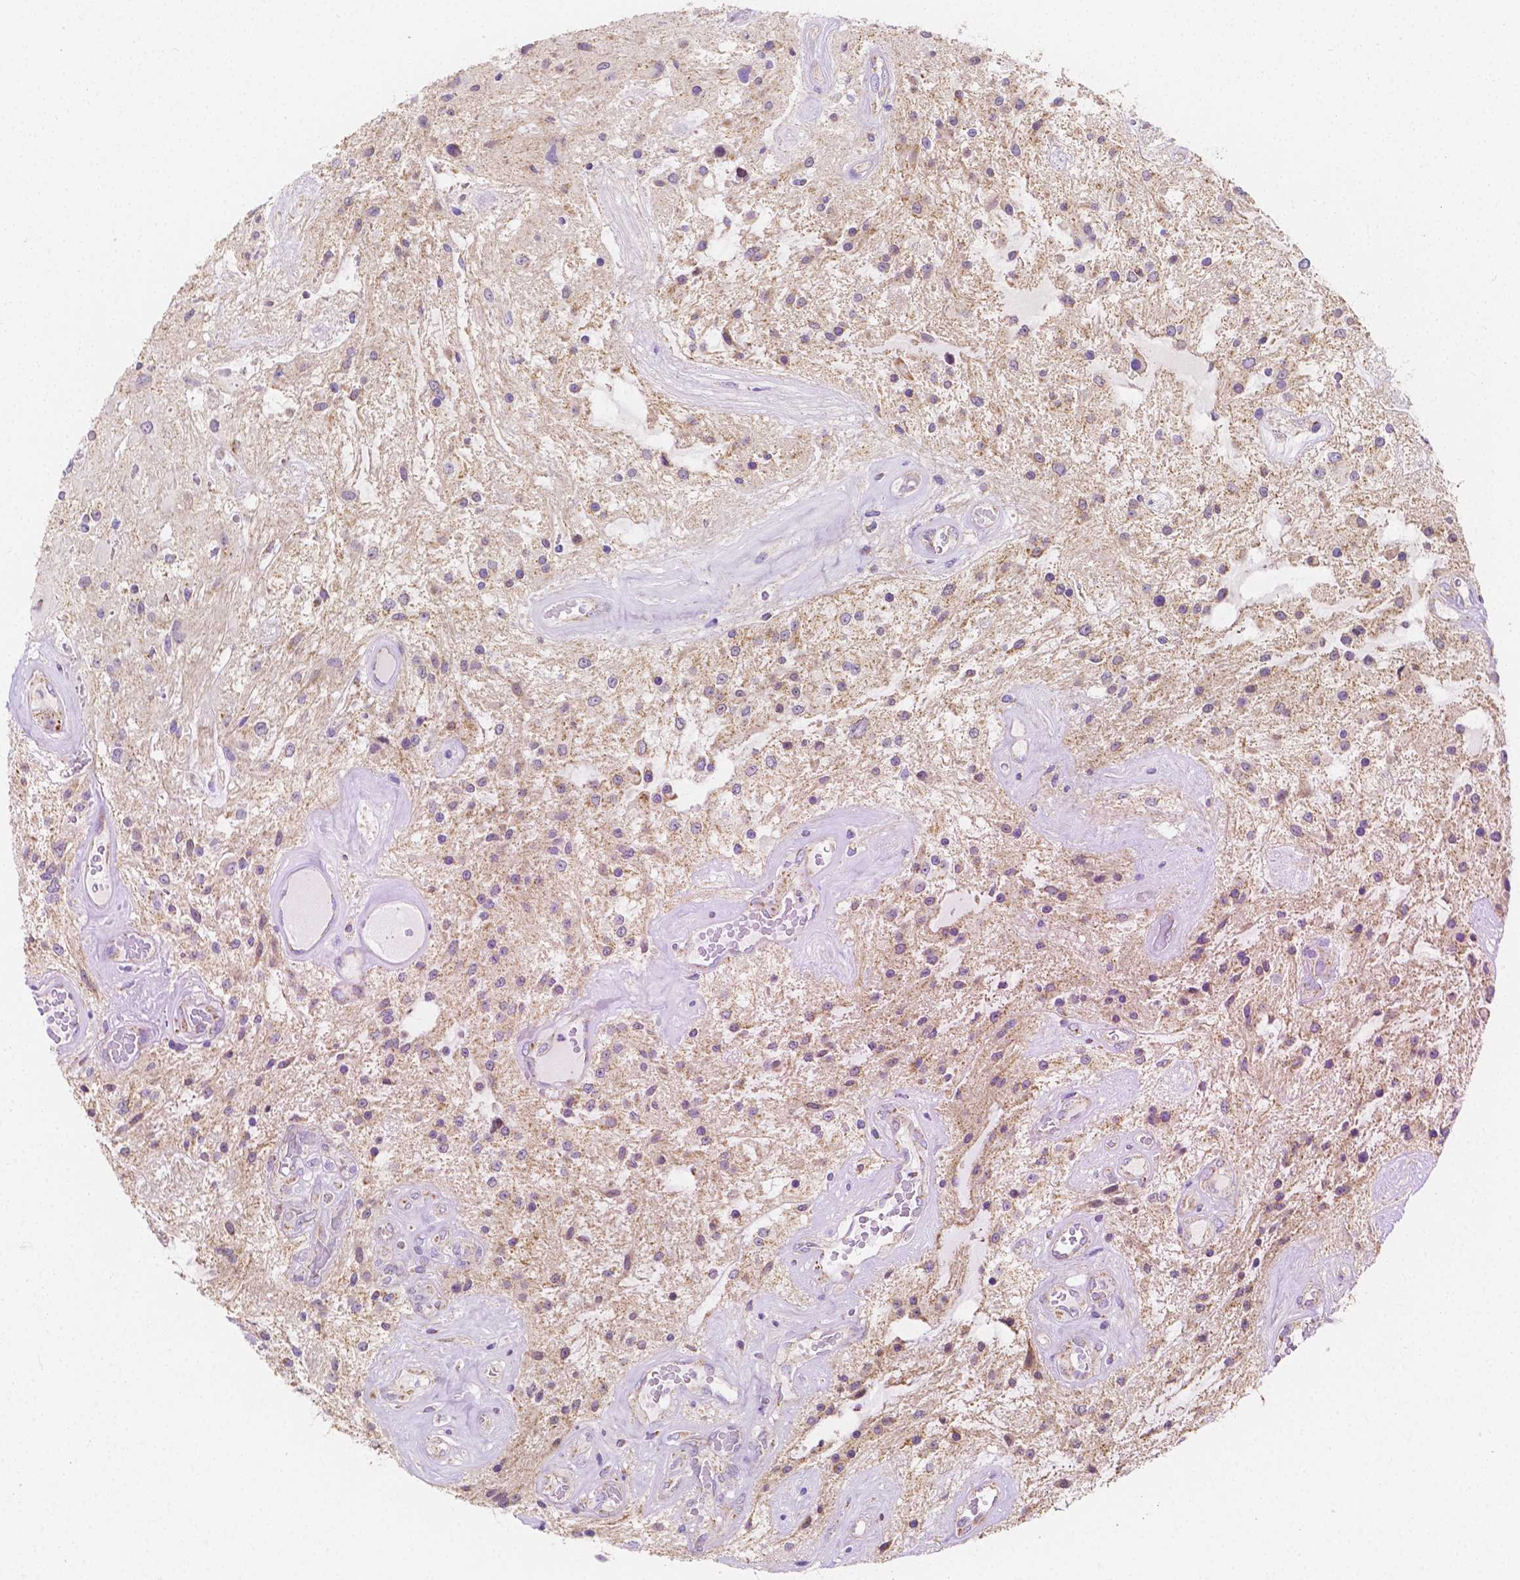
{"staining": {"intensity": "weak", "quantity": "<25%", "location": "cytoplasmic/membranous"}, "tissue": "glioma", "cell_type": "Tumor cells", "image_type": "cancer", "snomed": [{"axis": "morphology", "description": "Glioma, malignant, Low grade"}, {"axis": "topography", "description": "Cerebellum"}], "caption": "The photomicrograph shows no significant expression in tumor cells of glioma. Brightfield microscopy of immunohistochemistry (IHC) stained with DAB (brown) and hematoxylin (blue), captured at high magnification.", "gene": "SGTB", "patient": {"sex": "female", "age": 14}}